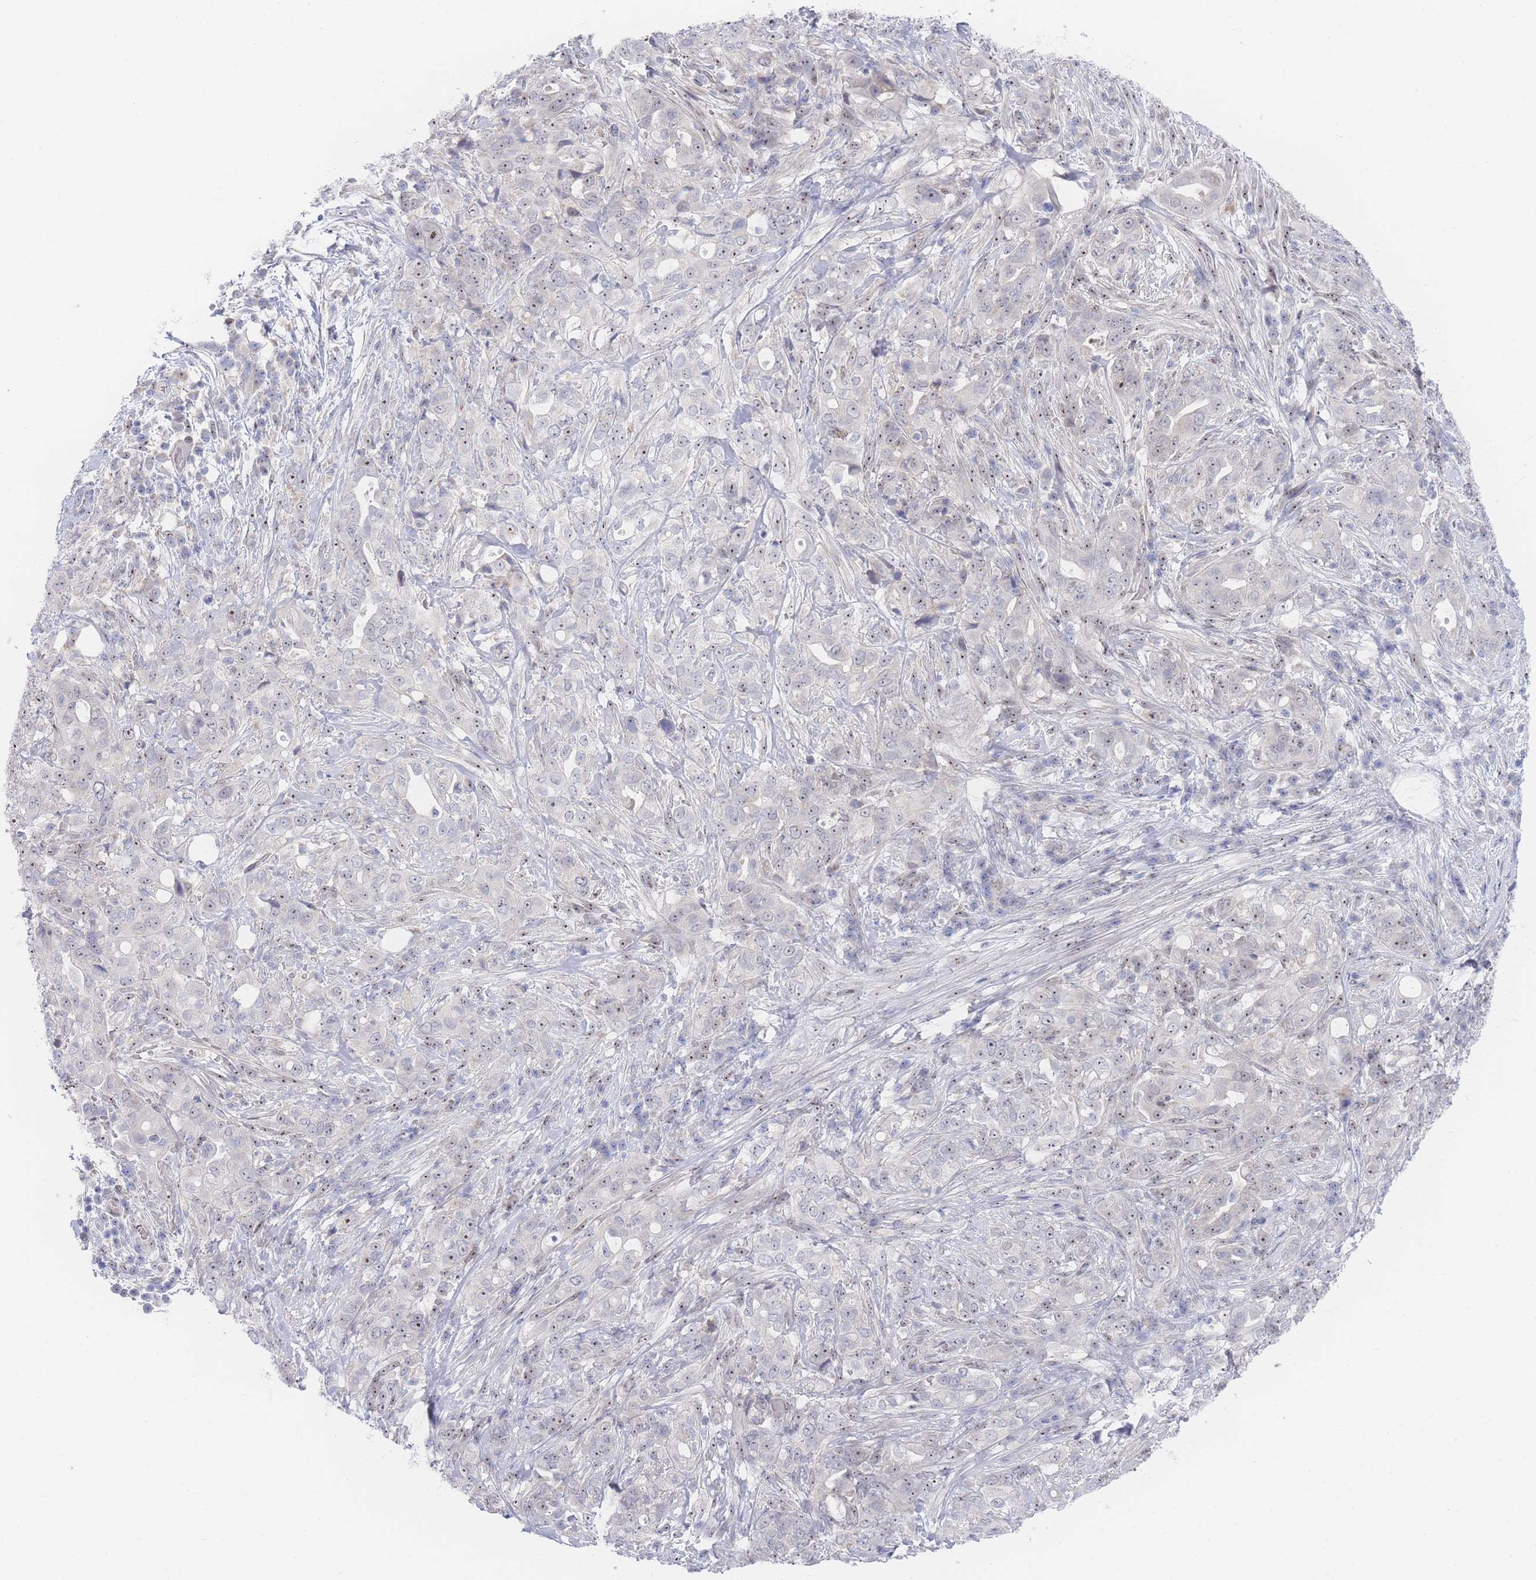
{"staining": {"intensity": "weak", "quantity": "25%-75%", "location": "nuclear"}, "tissue": "pancreatic cancer", "cell_type": "Tumor cells", "image_type": "cancer", "snomed": [{"axis": "morphology", "description": "Normal tissue, NOS"}, {"axis": "morphology", "description": "Adenocarcinoma, NOS"}, {"axis": "topography", "description": "Lymph node"}, {"axis": "topography", "description": "Pancreas"}], "caption": "A micrograph showing weak nuclear positivity in about 25%-75% of tumor cells in adenocarcinoma (pancreatic), as visualized by brown immunohistochemical staining.", "gene": "ZNF142", "patient": {"sex": "female", "age": 67}}